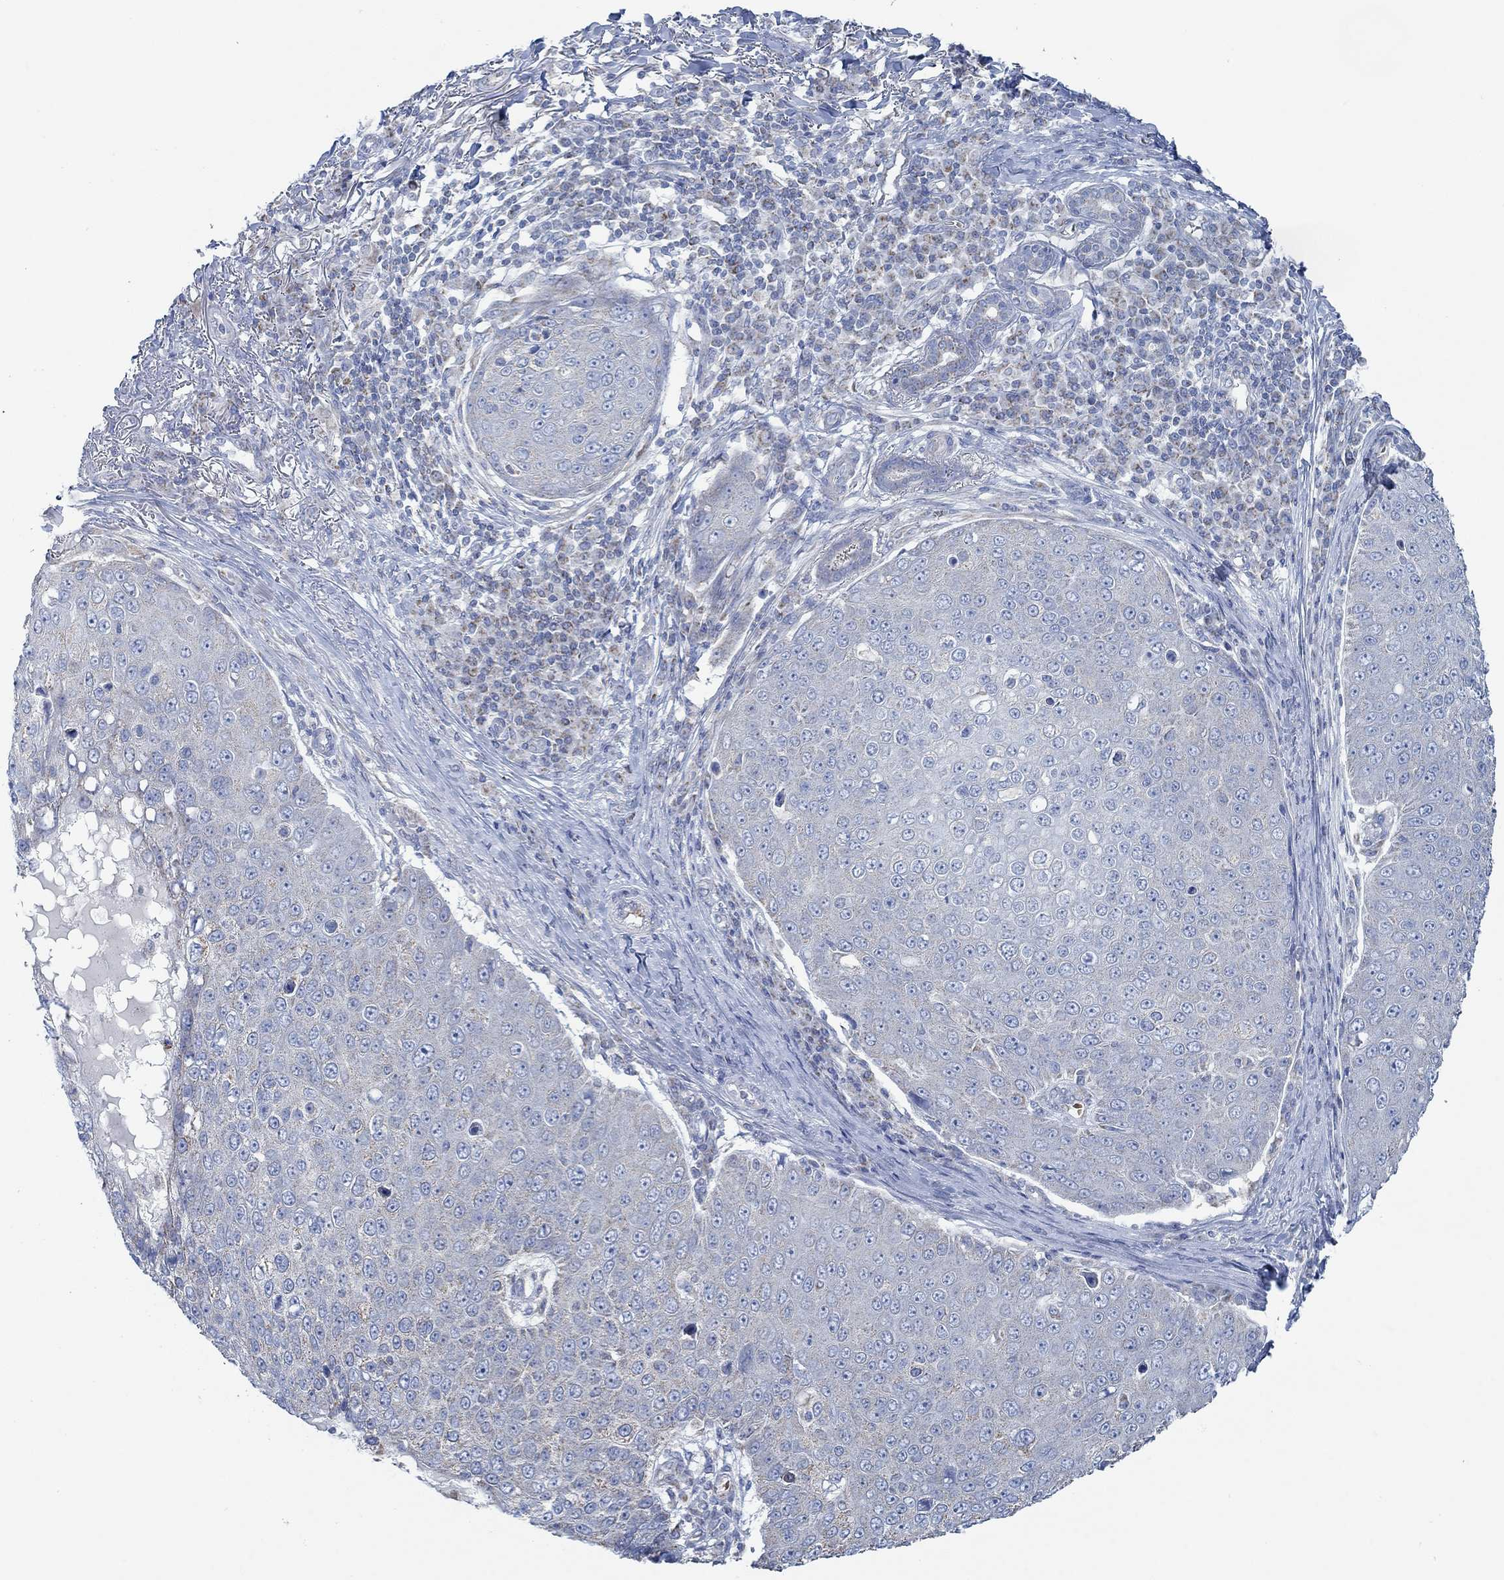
{"staining": {"intensity": "negative", "quantity": "none", "location": "none"}, "tissue": "skin cancer", "cell_type": "Tumor cells", "image_type": "cancer", "snomed": [{"axis": "morphology", "description": "Squamous cell carcinoma, NOS"}, {"axis": "topography", "description": "Skin"}], "caption": "IHC histopathology image of human skin cancer (squamous cell carcinoma) stained for a protein (brown), which displays no expression in tumor cells.", "gene": "GLOD5", "patient": {"sex": "male", "age": 71}}